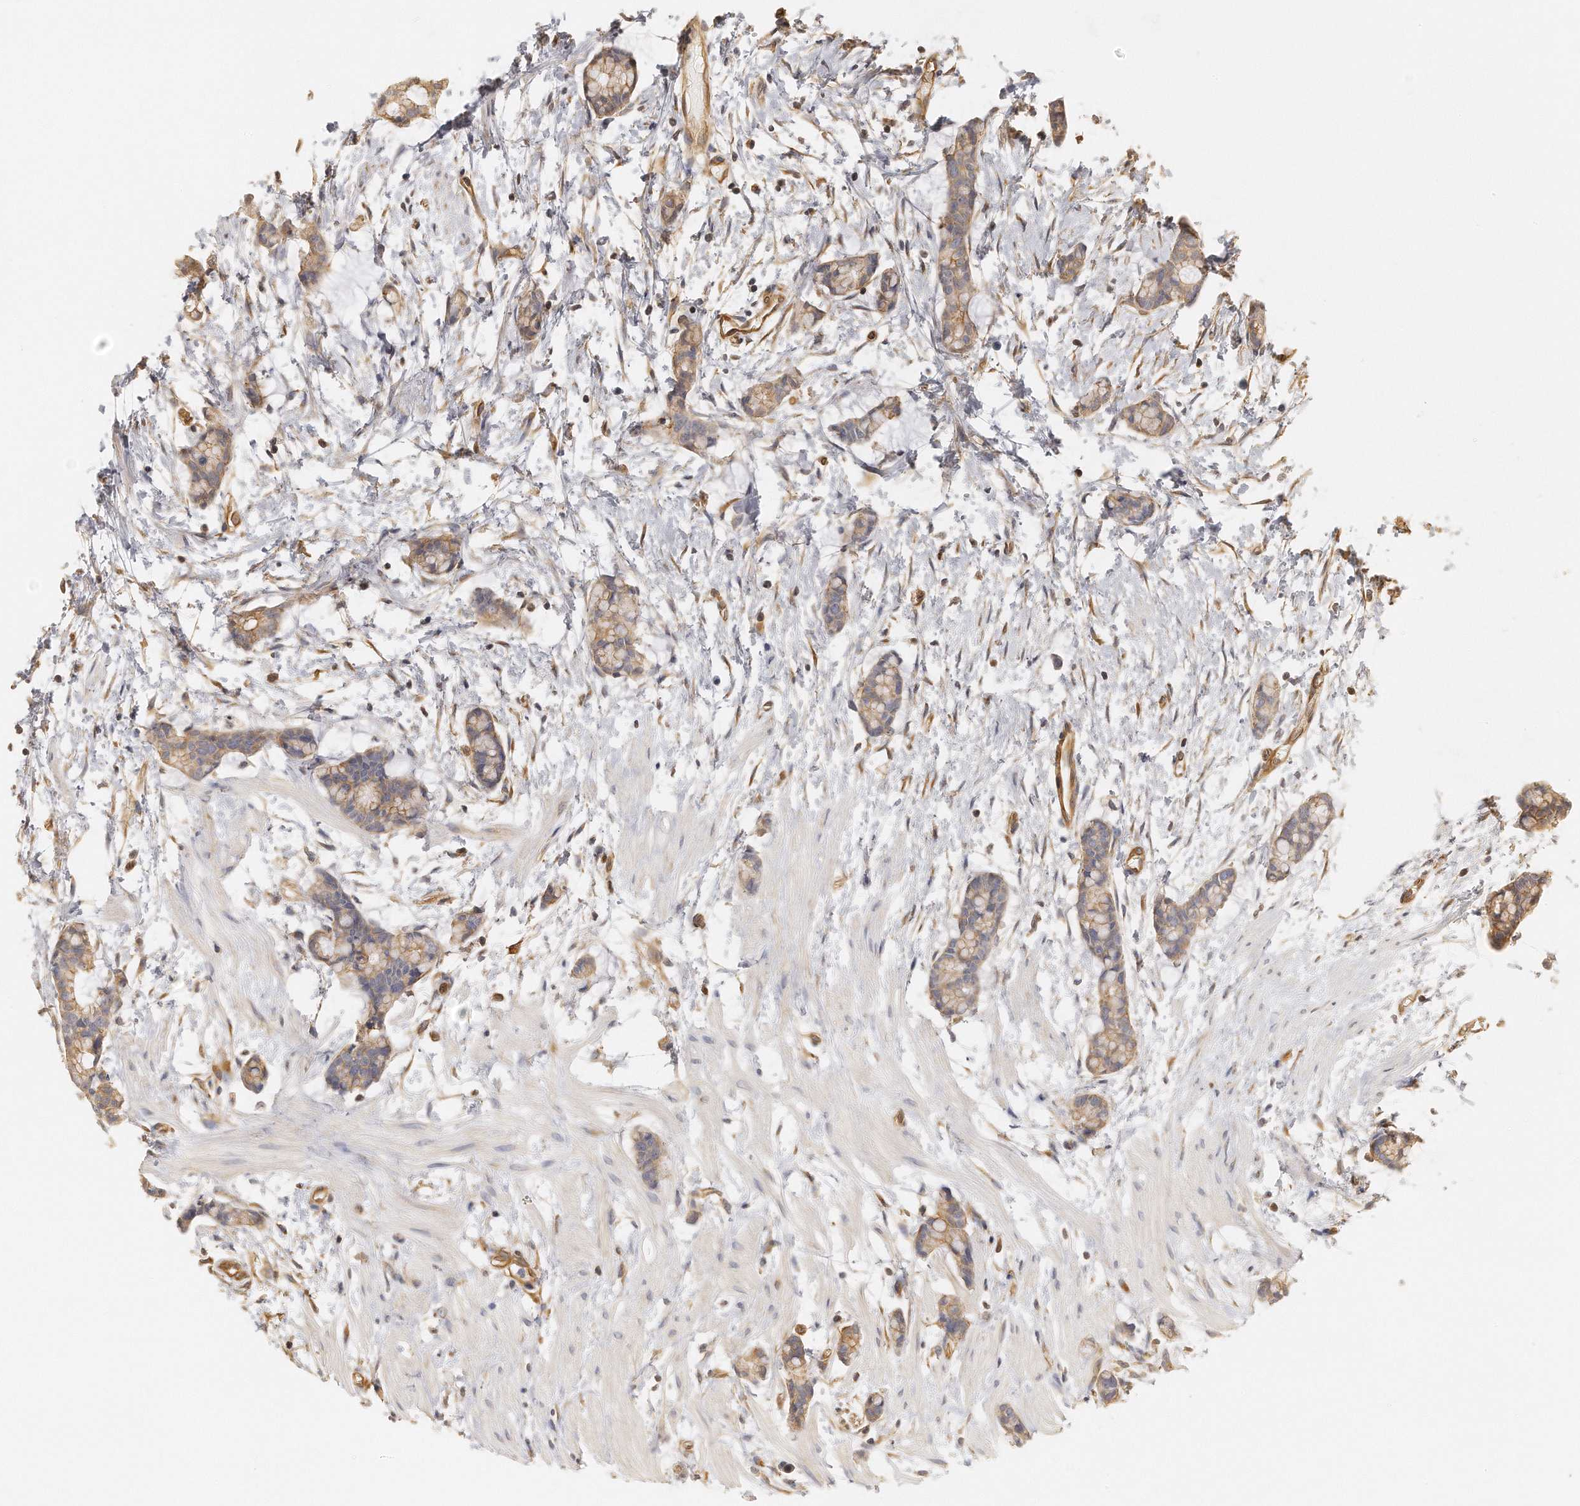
{"staining": {"intensity": "moderate", "quantity": "25%-75%", "location": "cytoplasmic/membranous"}, "tissue": "colorectal cancer", "cell_type": "Tumor cells", "image_type": "cancer", "snomed": [{"axis": "morphology", "description": "Adenocarcinoma, NOS"}, {"axis": "topography", "description": "Colon"}], "caption": "Tumor cells exhibit moderate cytoplasmic/membranous expression in about 25%-75% of cells in adenocarcinoma (colorectal).", "gene": "CHST7", "patient": {"sex": "male", "age": 14}}